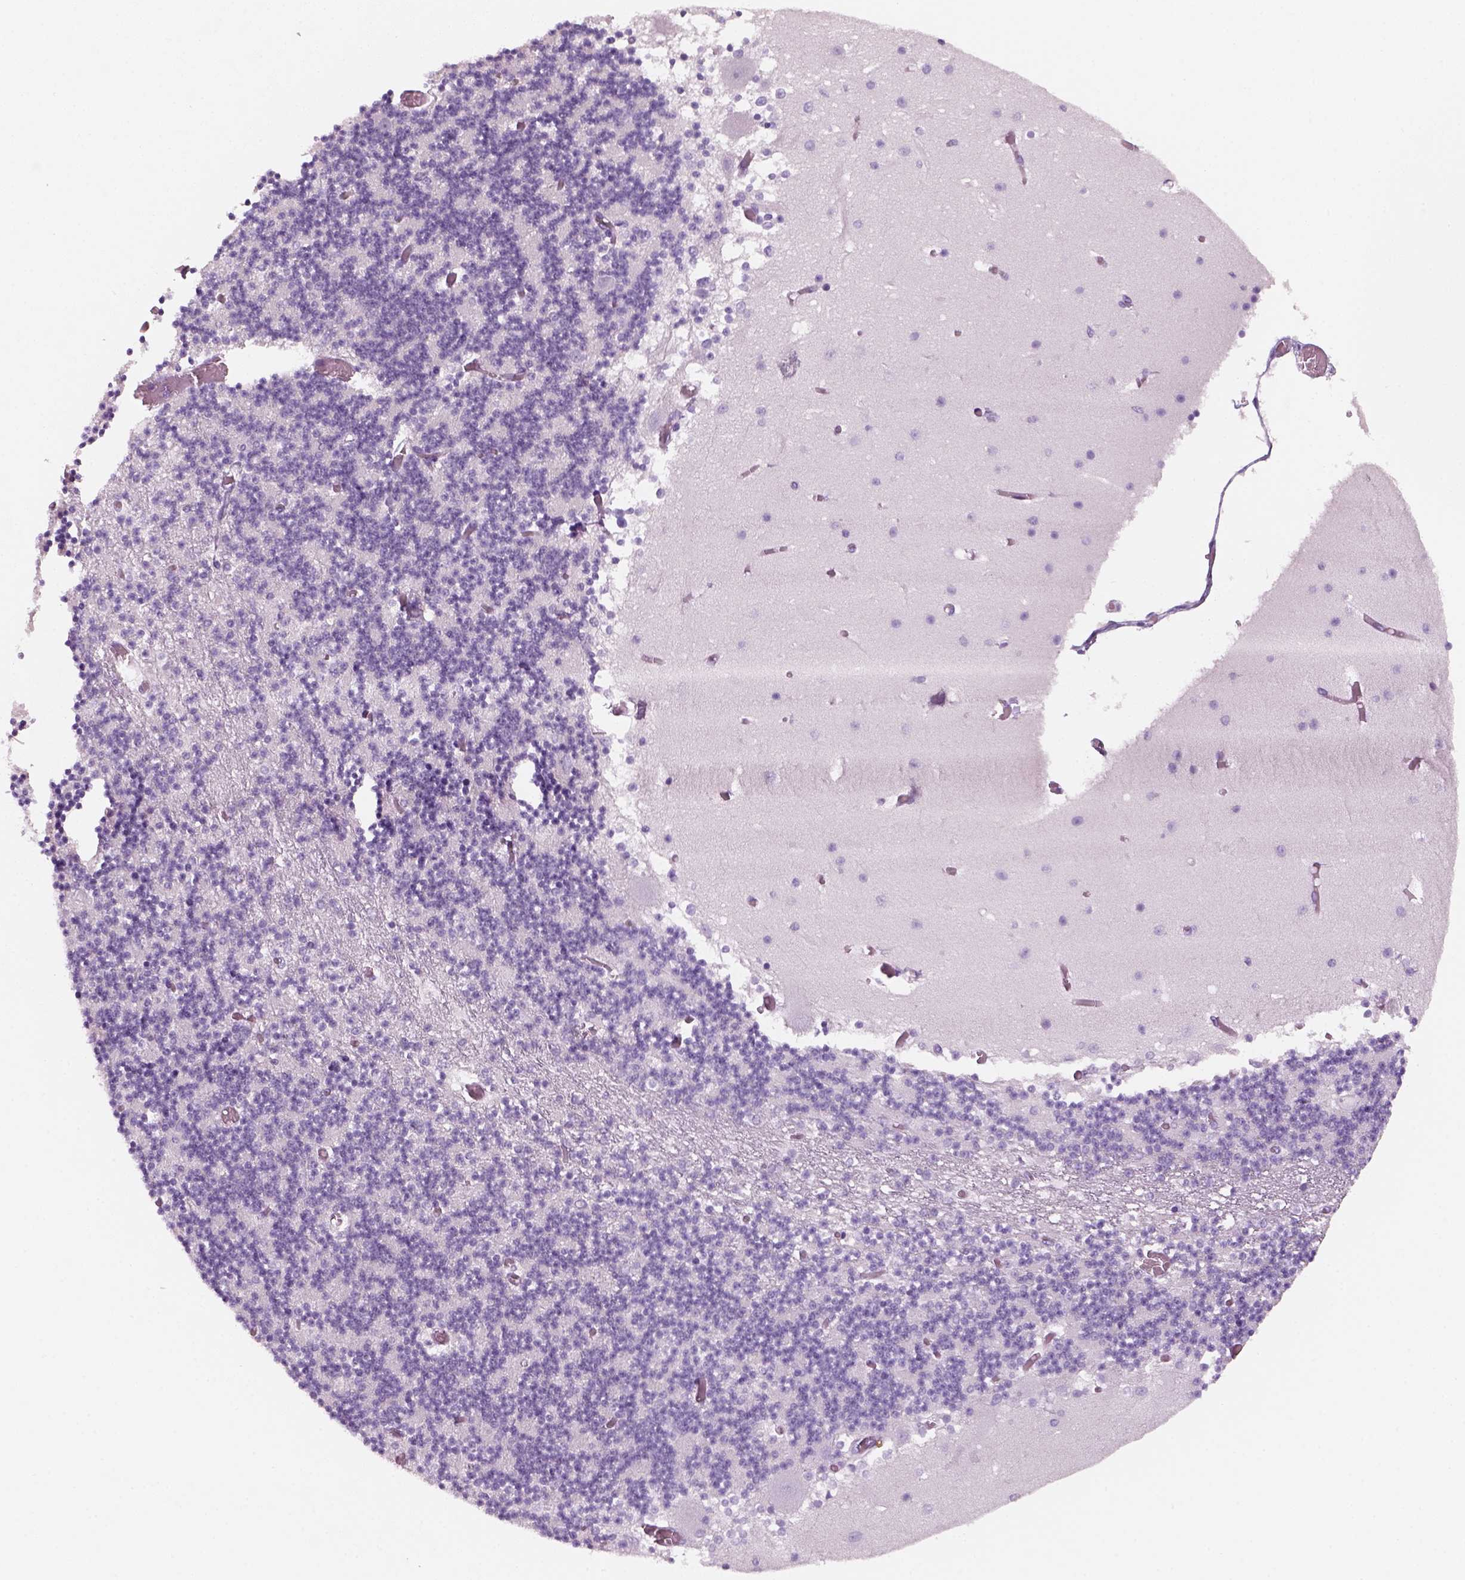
{"staining": {"intensity": "negative", "quantity": "none", "location": "none"}, "tissue": "cerebellum", "cell_type": "Cells in granular layer", "image_type": "normal", "snomed": [{"axis": "morphology", "description": "Normal tissue, NOS"}, {"axis": "topography", "description": "Cerebellum"}], "caption": "Cells in granular layer are negative for brown protein staining in benign cerebellum.", "gene": "KRTAP11", "patient": {"sex": "female", "age": 28}}